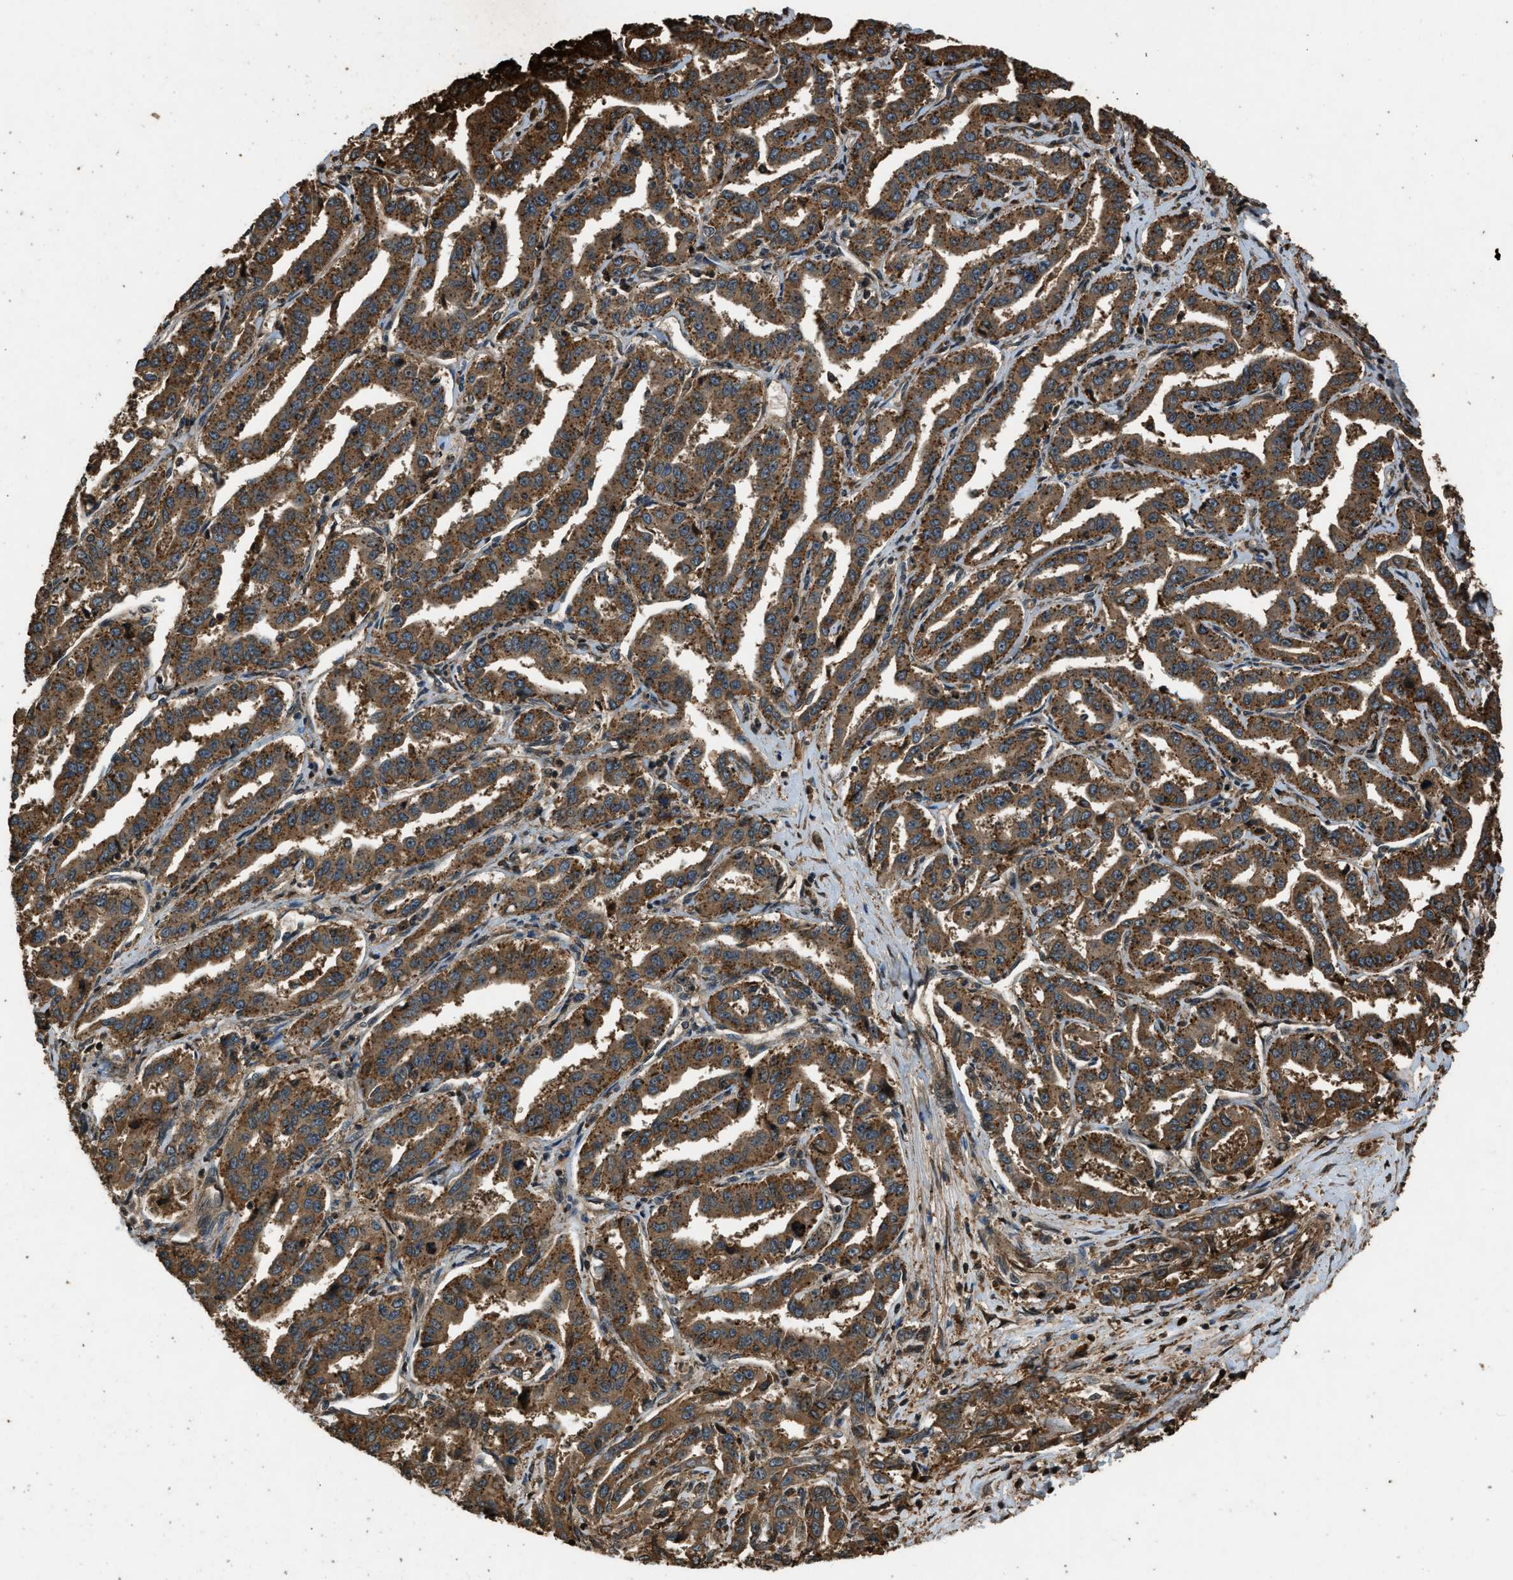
{"staining": {"intensity": "moderate", "quantity": ">75%", "location": "cytoplasmic/membranous"}, "tissue": "liver cancer", "cell_type": "Tumor cells", "image_type": "cancer", "snomed": [{"axis": "morphology", "description": "Cholangiocarcinoma"}, {"axis": "topography", "description": "Liver"}], "caption": "This image displays IHC staining of human cholangiocarcinoma (liver), with medium moderate cytoplasmic/membranous expression in about >75% of tumor cells.", "gene": "RAP2A", "patient": {"sex": "male", "age": 59}}